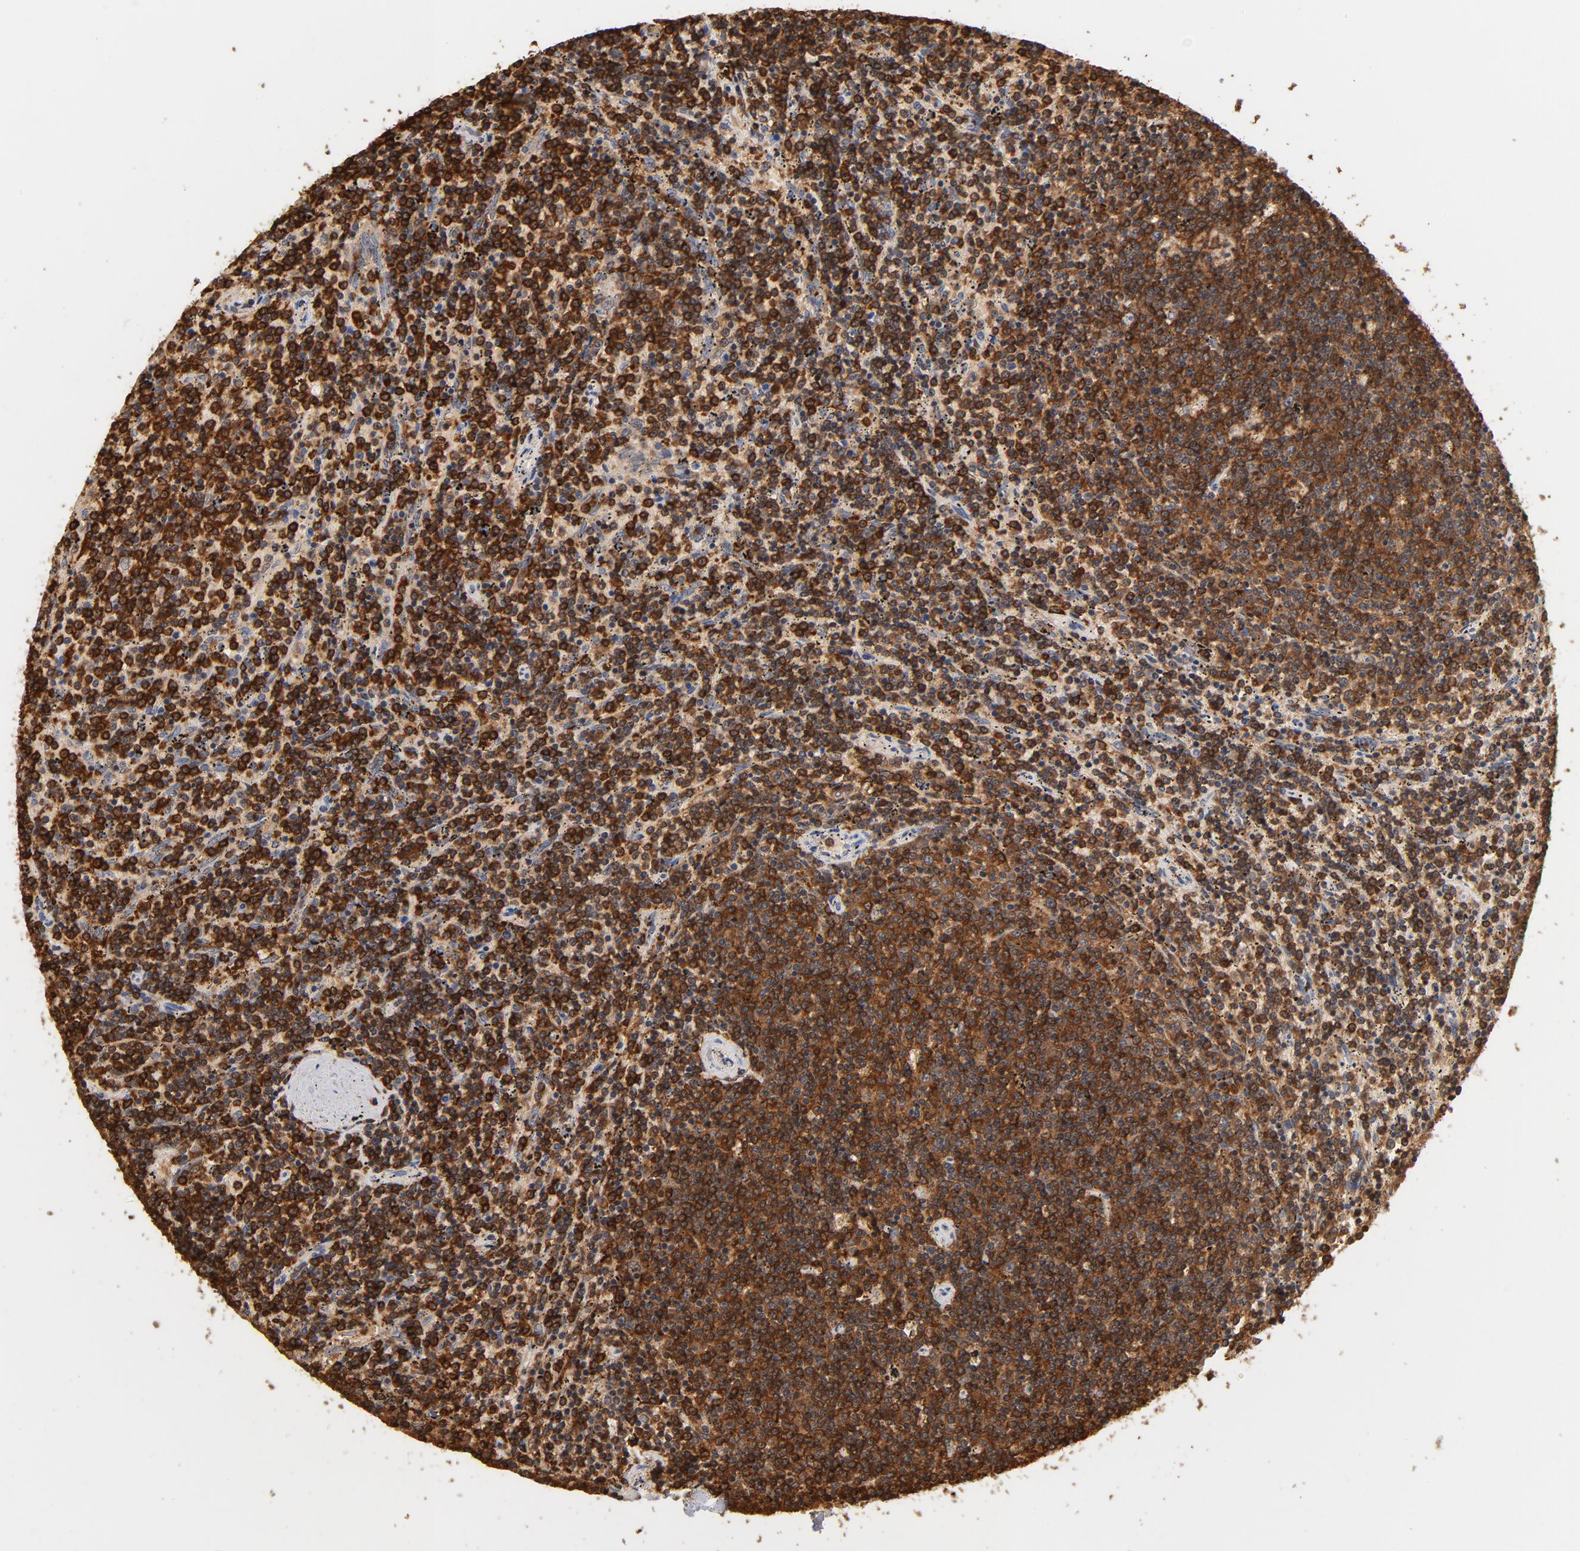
{"staining": {"intensity": "strong", "quantity": ">75%", "location": "cytoplasmic/membranous"}, "tissue": "lymphoma", "cell_type": "Tumor cells", "image_type": "cancer", "snomed": [{"axis": "morphology", "description": "Malignant lymphoma, non-Hodgkin's type, Low grade"}, {"axis": "topography", "description": "Spleen"}], "caption": "DAB immunohistochemical staining of lymphoma reveals strong cytoplasmic/membranous protein staining in about >75% of tumor cells.", "gene": "EZR", "patient": {"sex": "female", "age": 50}}